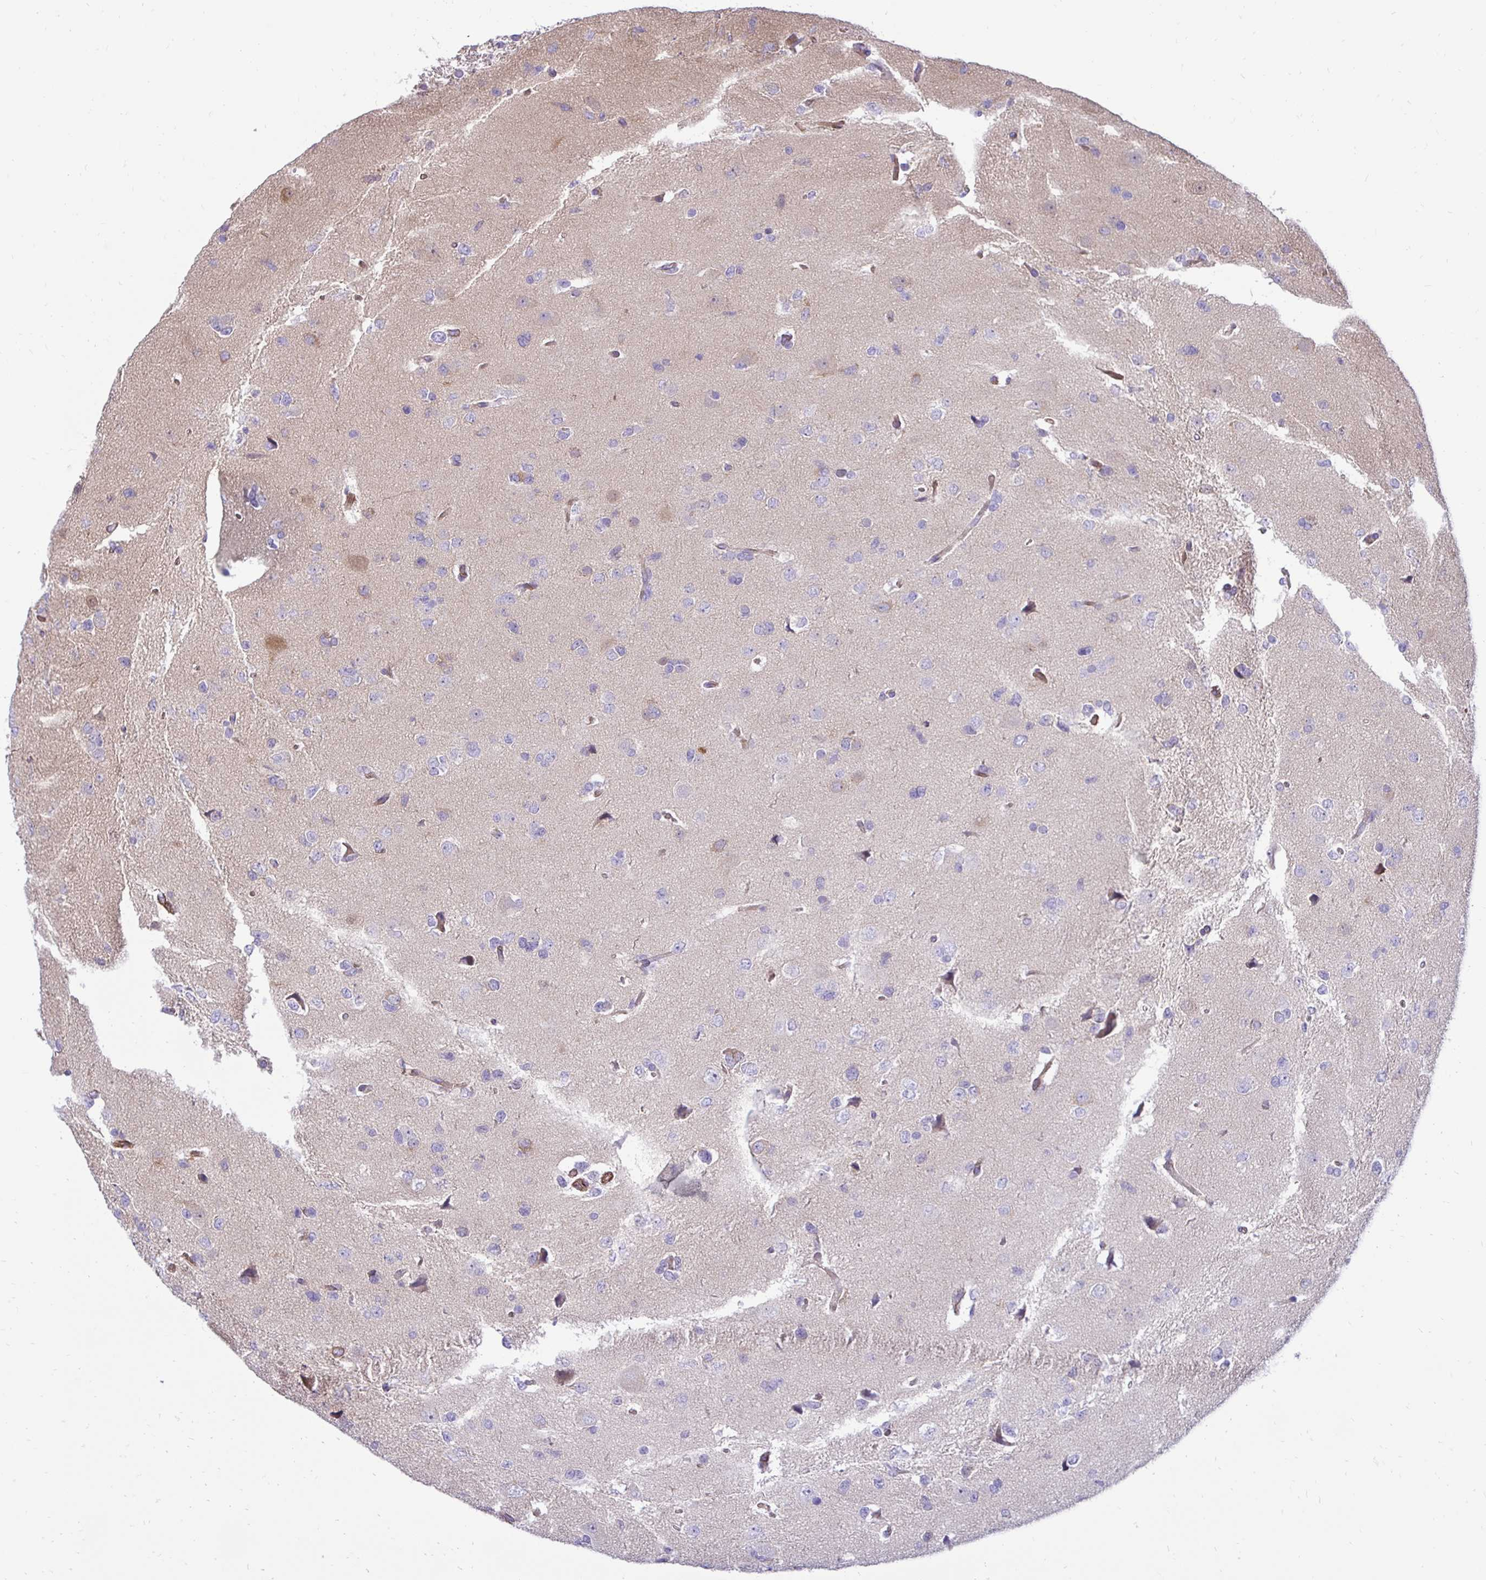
{"staining": {"intensity": "negative", "quantity": "none", "location": "none"}, "tissue": "glioma", "cell_type": "Tumor cells", "image_type": "cancer", "snomed": [{"axis": "morphology", "description": "Glioma, malignant, Low grade"}, {"axis": "topography", "description": "Brain"}], "caption": "An image of human malignant glioma (low-grade) is negative for staining in tumor cells.", "gene": "CTPS1", "patient": {"sex": "female", "age": 55}}